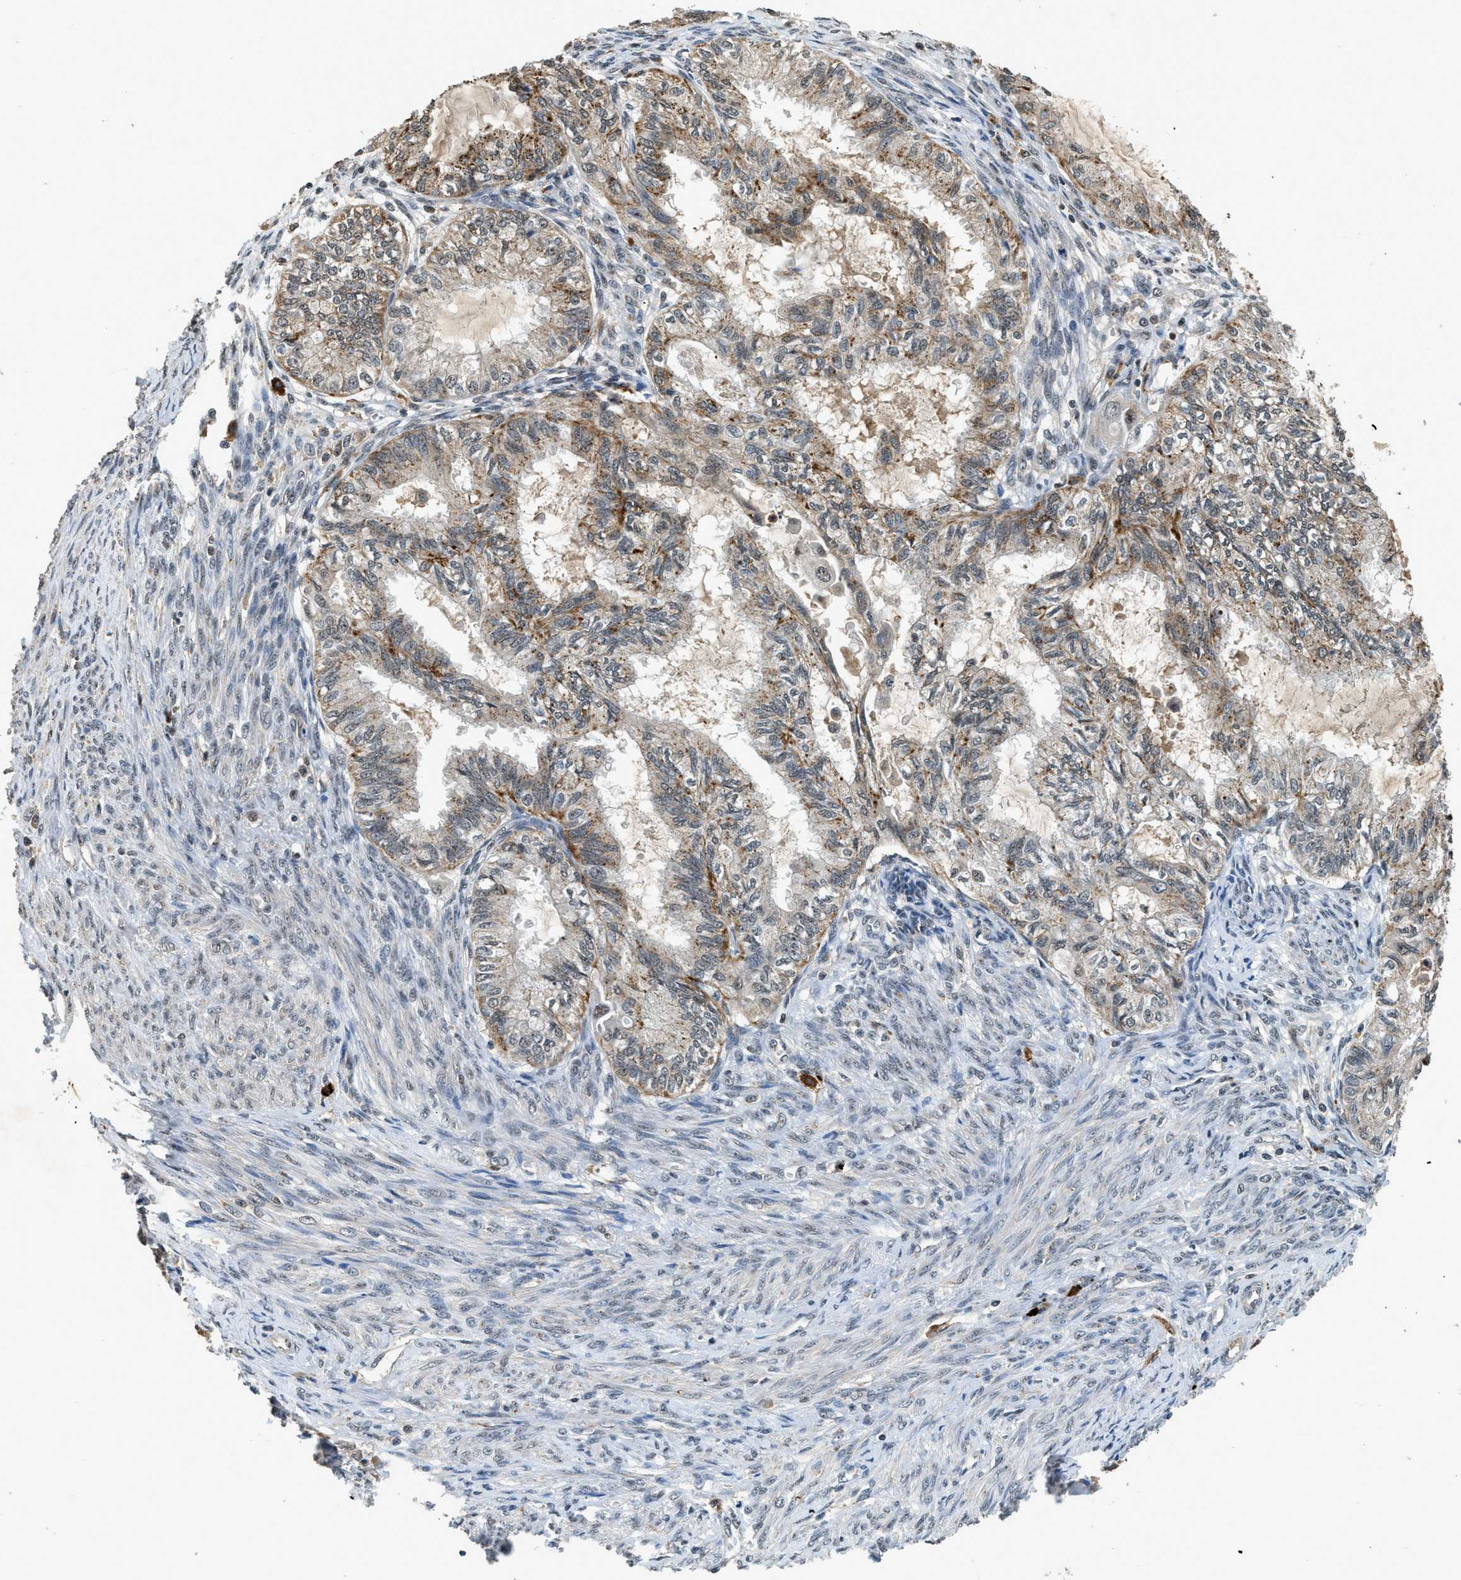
{"staining": {"intensity": "moderate", "quantity": "25%-75%", "location": "cytoplasmic/membranous"}, "tissue": "cervical cancer", "cell_type": "Tumor cells", "image_type": "cancer", "snomed": [{"axis": "morphology", "description": "Normal tissue, NOS"}, {"axis": "morphology", "description": "Adenocarcinoma, NOS"}, {"axis": "topography", "description": "Cervix"}, {"axis": "topography", "description": "Endometrium"}], "caption": "Human cervical adenocarcinoma stained with a protein marker shows moderate staining in tumor cells.", "gene": "SLC15A4", "patient": {"sex": "female", "age": 86}}